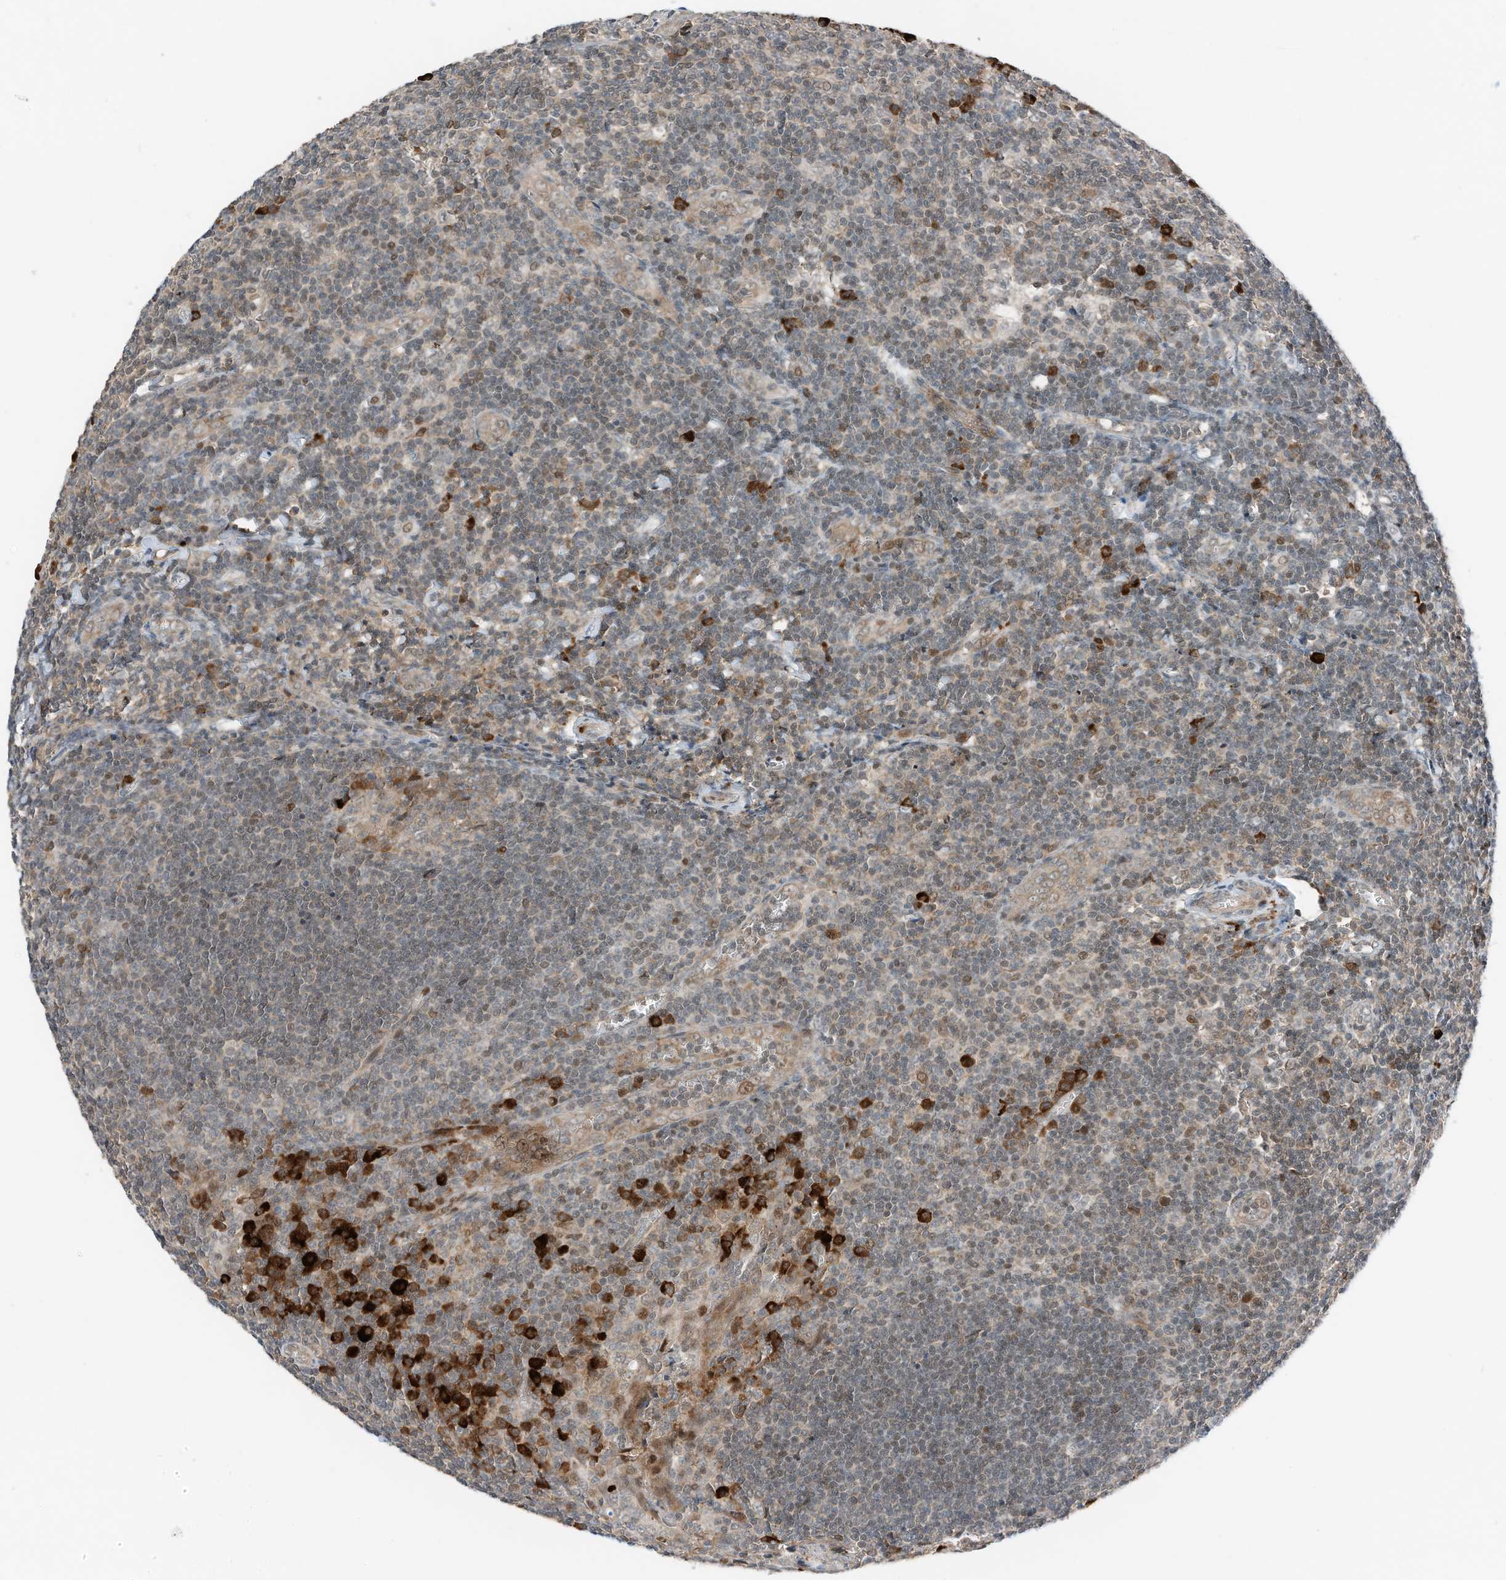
{"staining": {"intensity": "moderate", "quantity": ">75%", "location": "cytoplasmic/membranous"}, "tissue": "tonsil", "cell_type": "Germinal center cells", "image_type": "normal", "snomed": [{"axis": "morphology", "description": "Normal tissue, NOS"}, {"axis": "topography", "description": "Tonsil"}], "caption": "High-power microscopy captured an immunohistochemistry histopathology image of normal tonsil, revealing moderate cytoplasmic/membranous expression in approximately >75% of germinal center cells.", "gene": "RMND1", "patient": {"sex": "male", "age": 27}}